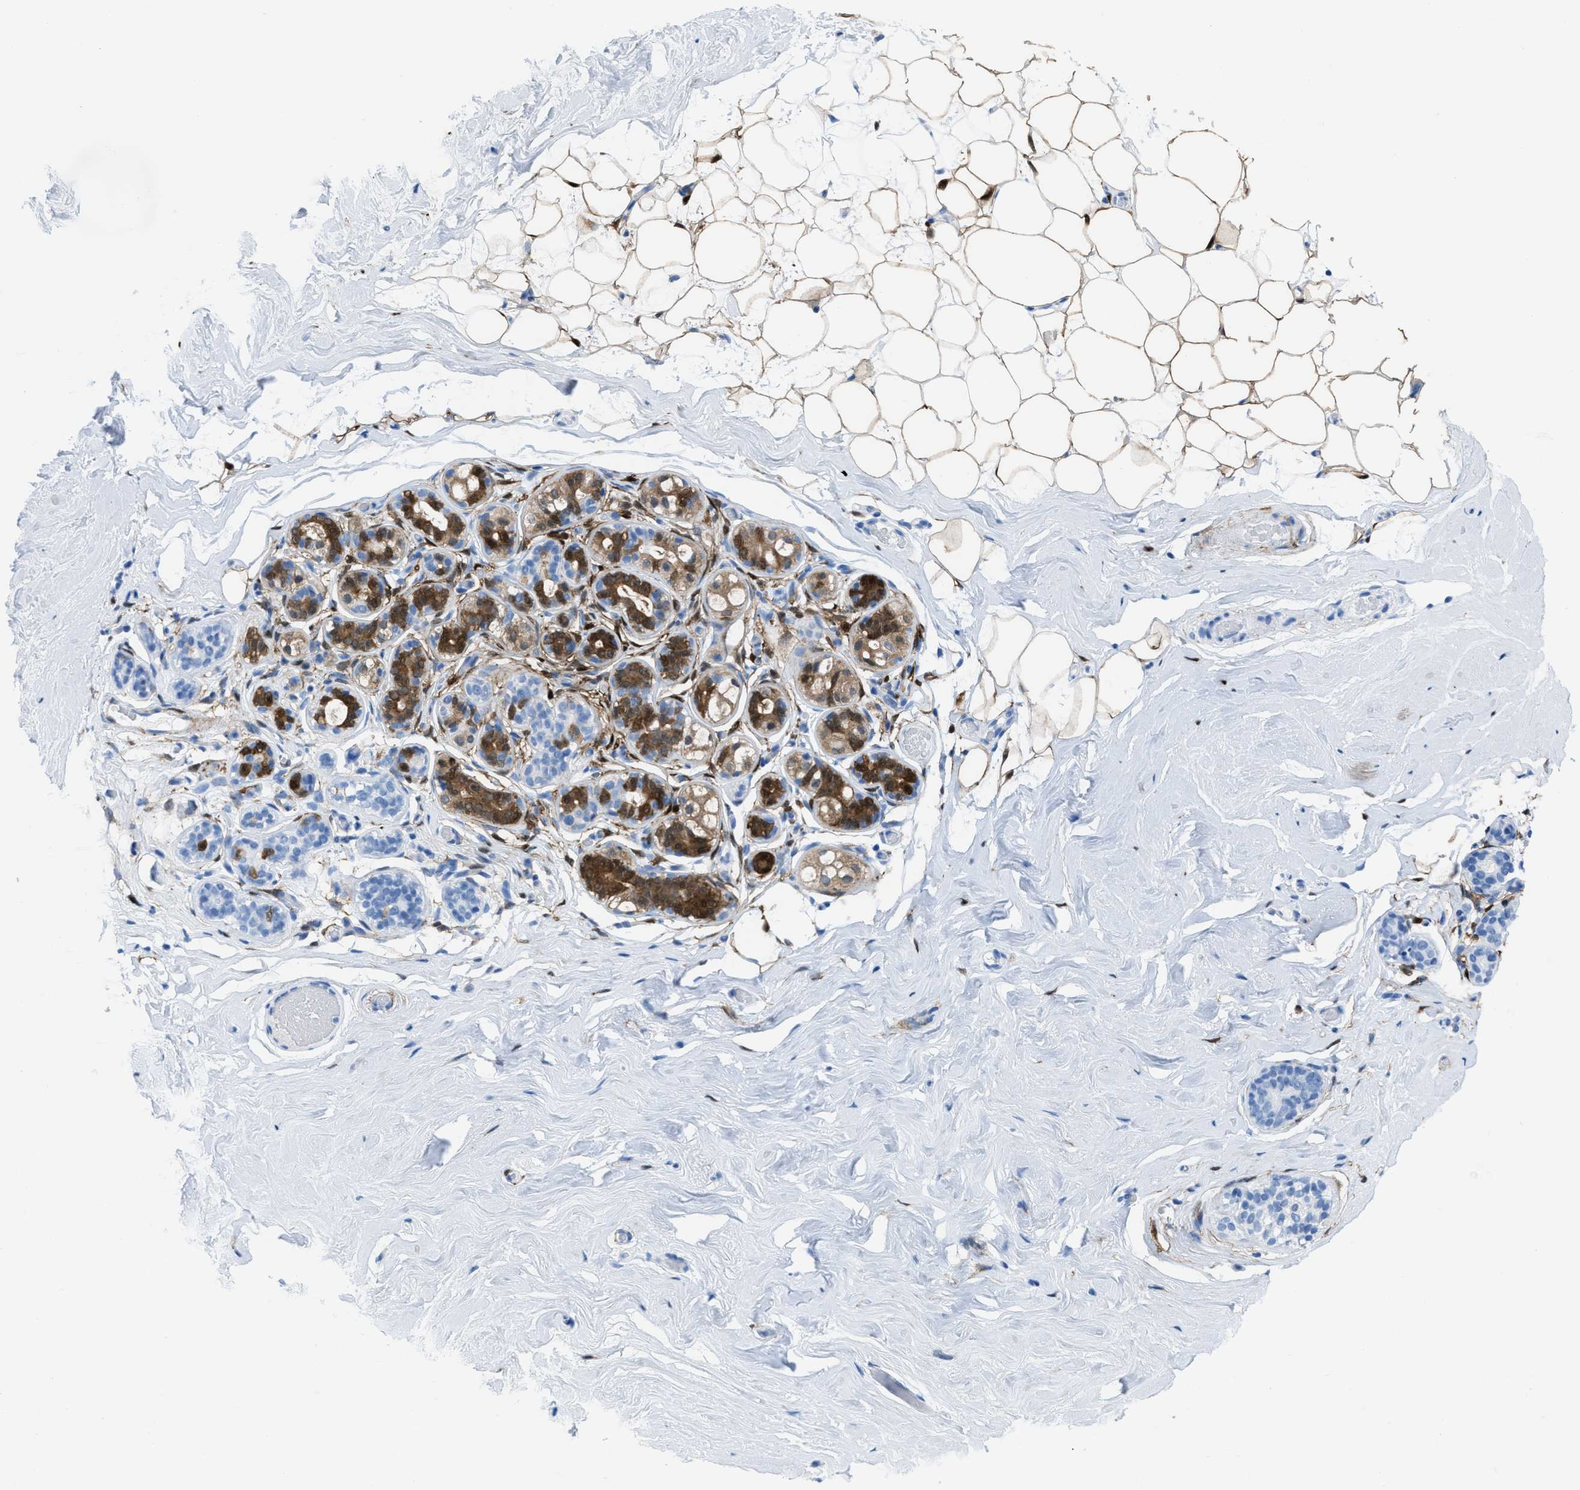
{"staining": {"intensity": "moderate", "quantity": ">75%", "location": "cytoplasmic/membranous,nuclear"}, "tissue": "breast", "cell_type": "Adipocytes", "image_type": "normal", "snomed": [{"axis": "morphology", "description": "Normal tissue, NOS"}, {"axis": "topography", "description": "Breast"}], "caption": "Immunohistochemistry (IHC) micrograph of normal human breast stained for a protein (brown), which displays medium levels of moderate cytoplasmic/membranous,nuclear expression in approximately >75% of adipocytes.", "gene": "CDKN2A", "patient": {"sex": "female", "age": 75}}